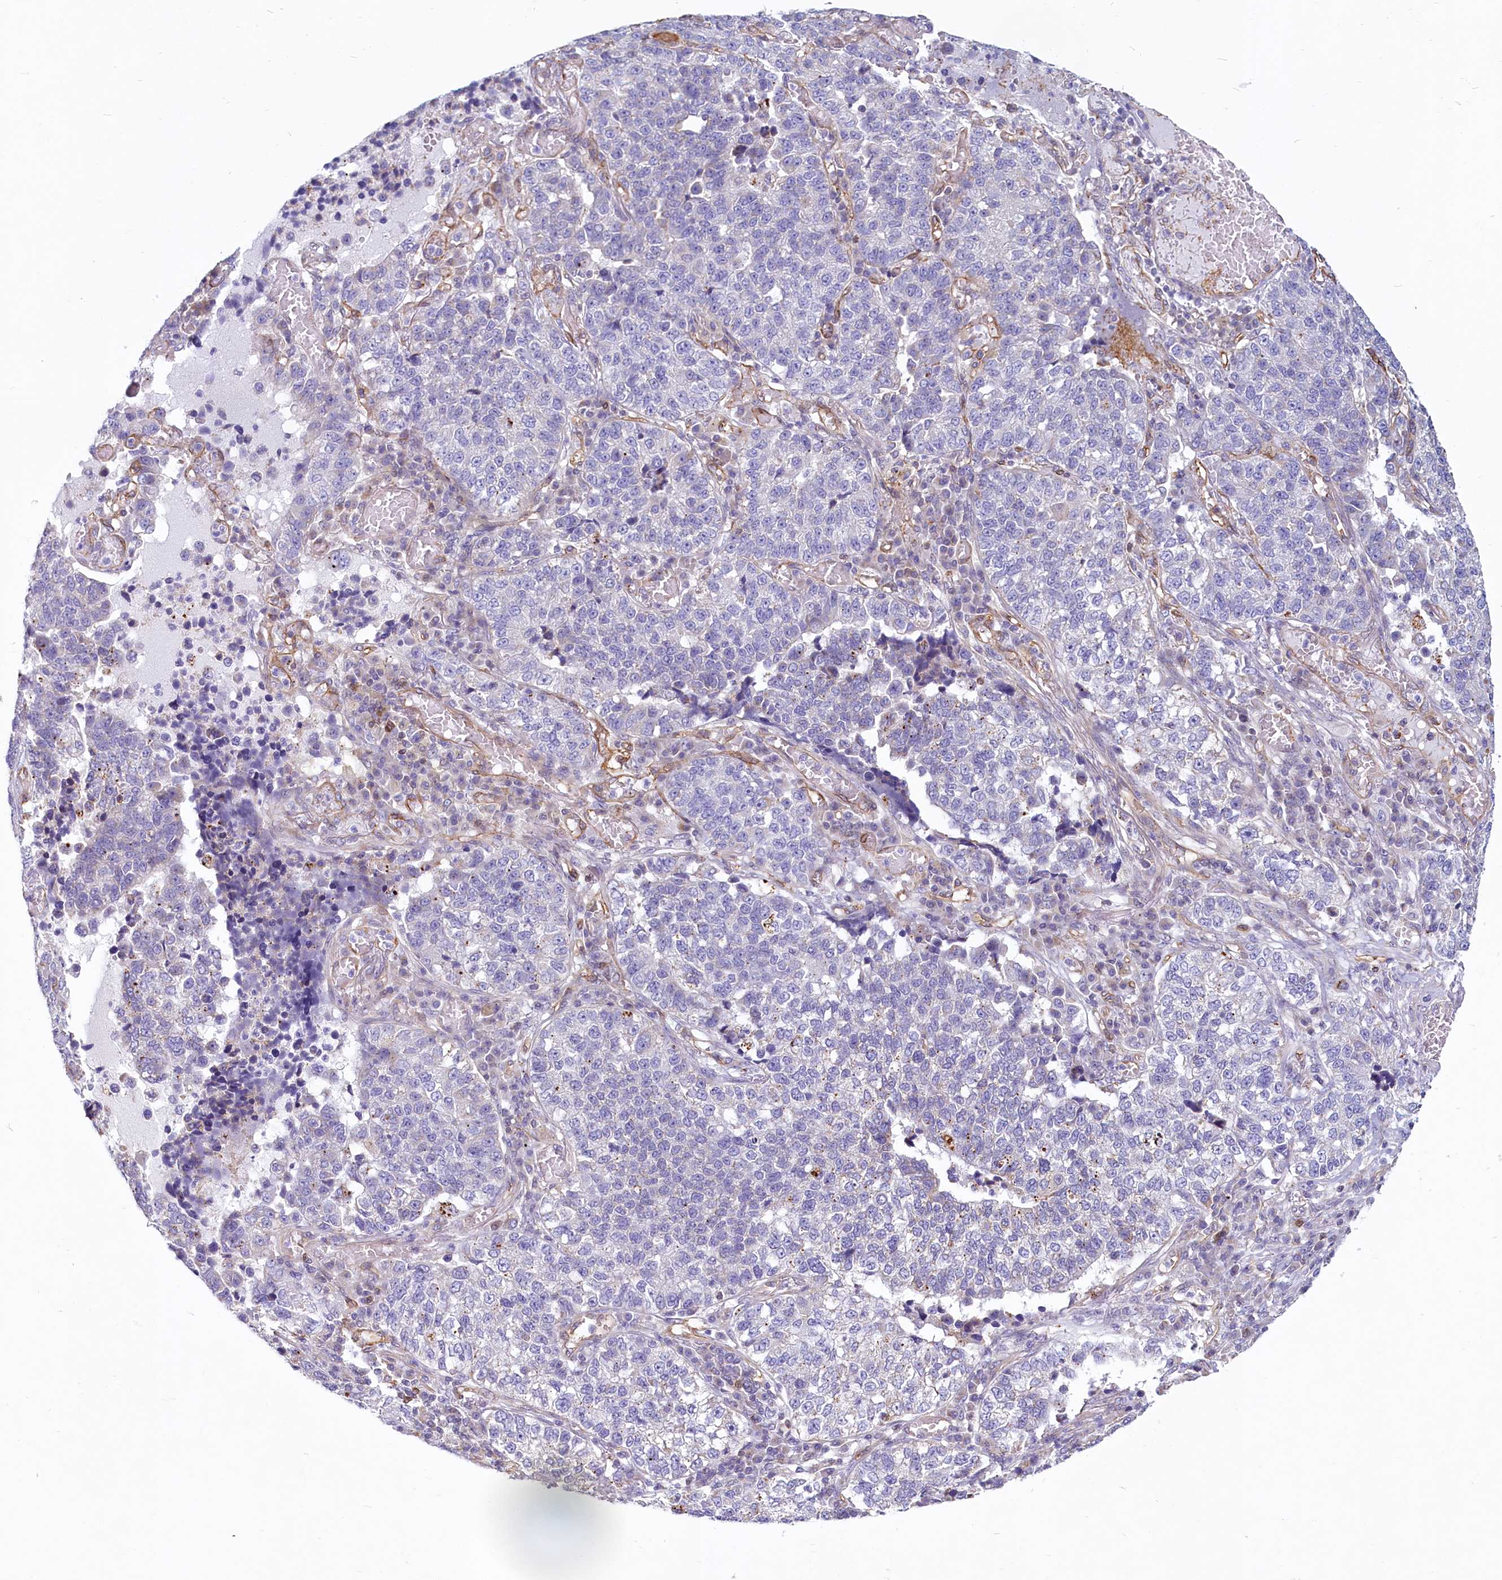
{"staining": {"intensity": "negative", "quantity": "none", "location": "none"}, "tissue": "lung cancer", "cell_type": "Tumor cells", "image_type": "cancer", "snomed": [{"axis": "morphology", "description": "Adenocarcinoma, NOS"}, {"axis": "topography", "description": "Lung"}], "caption": "IHC image of lung adenocarcinoma stained for a protein (brown), which reveals no staining in tumor cells.", "gene": "LMOD3", "patient": {"sex": "male", "age": 49}}